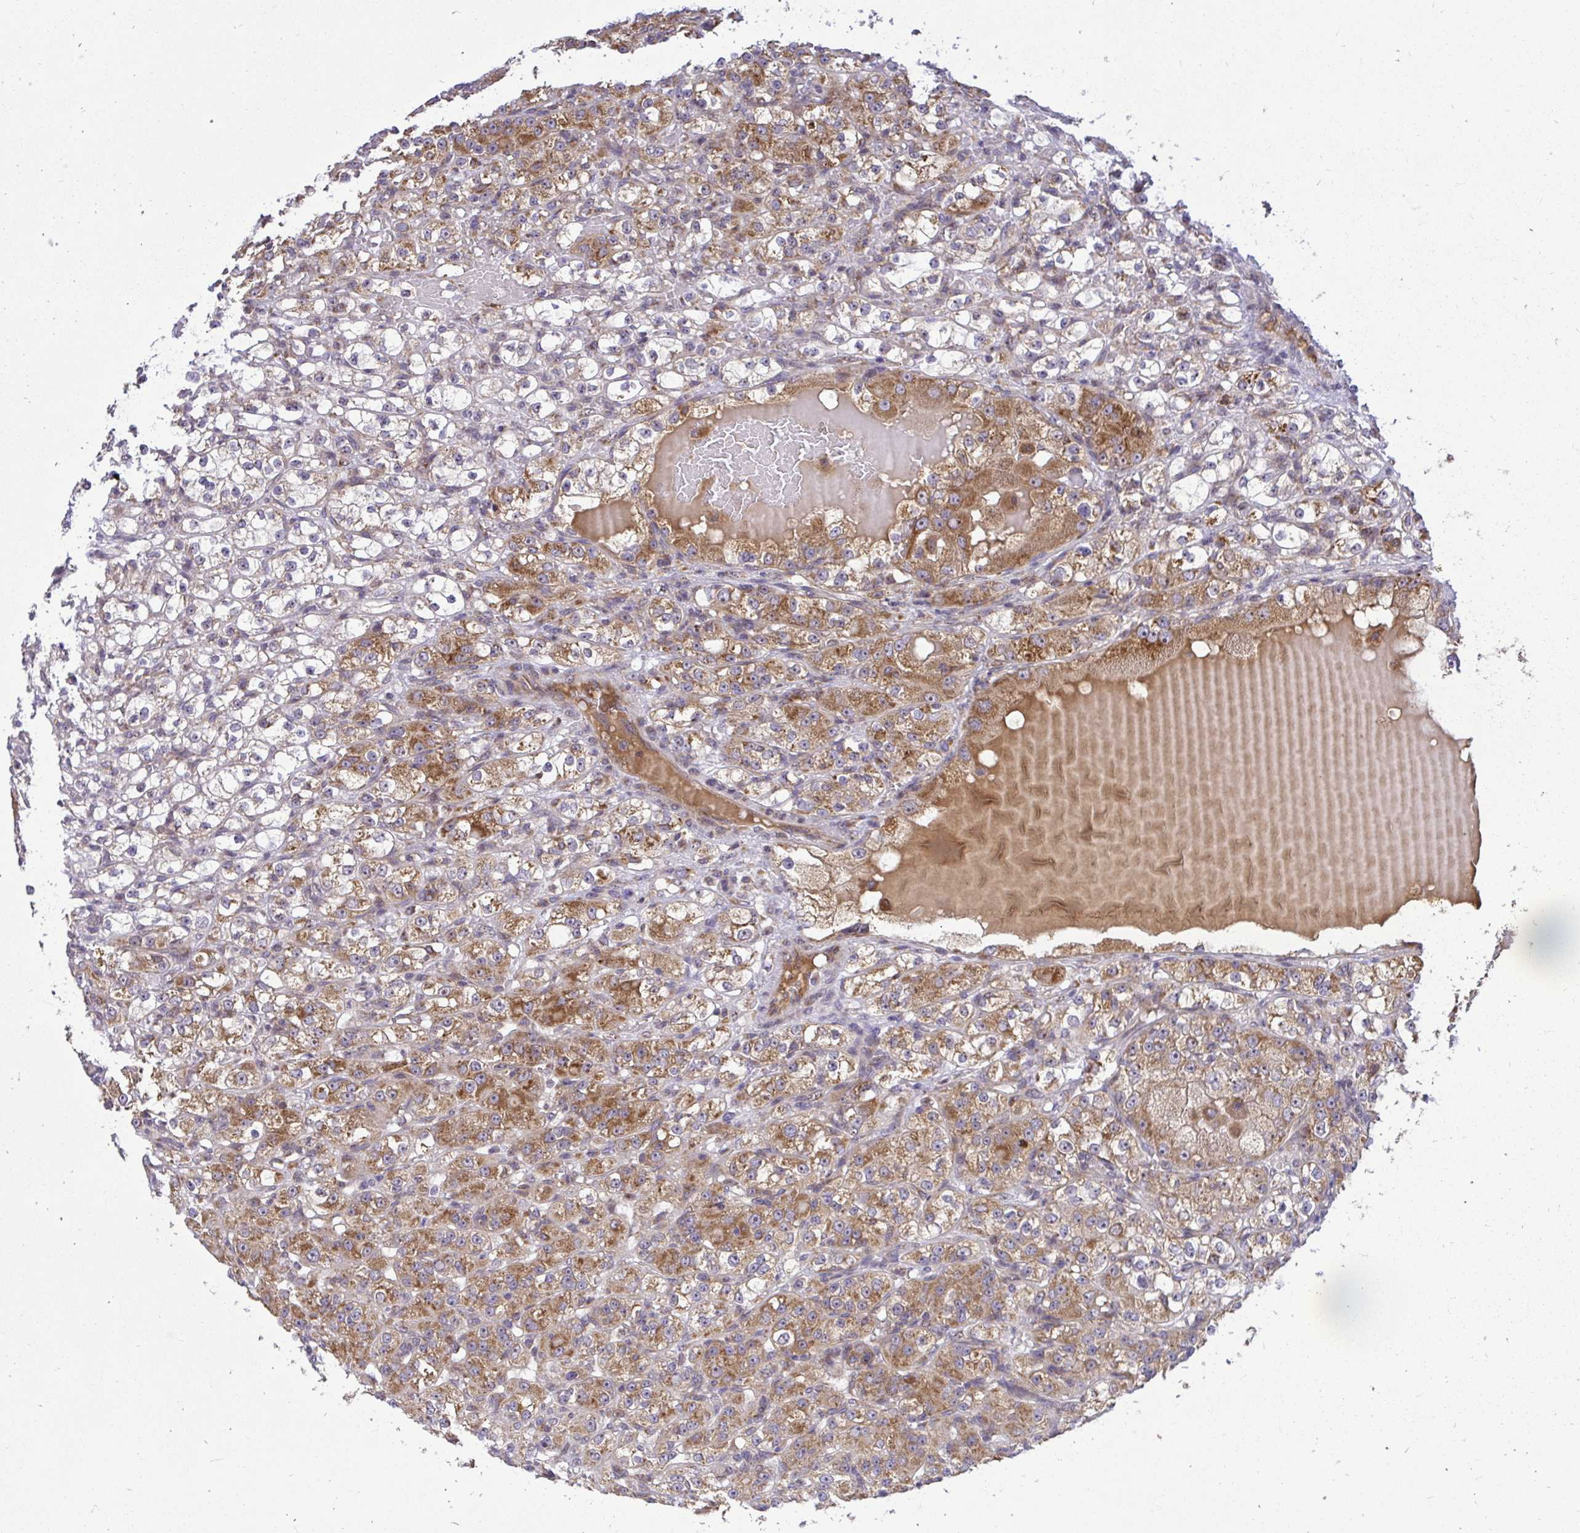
{"staining": {"intensity": "moderate", "quantity": ">75%", "location": "cytoplasmic/membranous"}, "tissue": "renal cancer", "cell_type": "Tumor cells", "image_type": "cancer", "snomed": [{"axis": "morphology", "description": "Normal tissue, NOS"}, {"axis": "morphology", "description": "Adenocarcinoma, NOS"}, {"axis": "topography", "description": "Kidney"}], "caption": "Renal adenocarcinoma tissue shows moderate cytoplasmic/membranous positivity in about >75% of tumor cells", "gene": "VTI1B", "patient": {"sex": "male", "age": 61}}